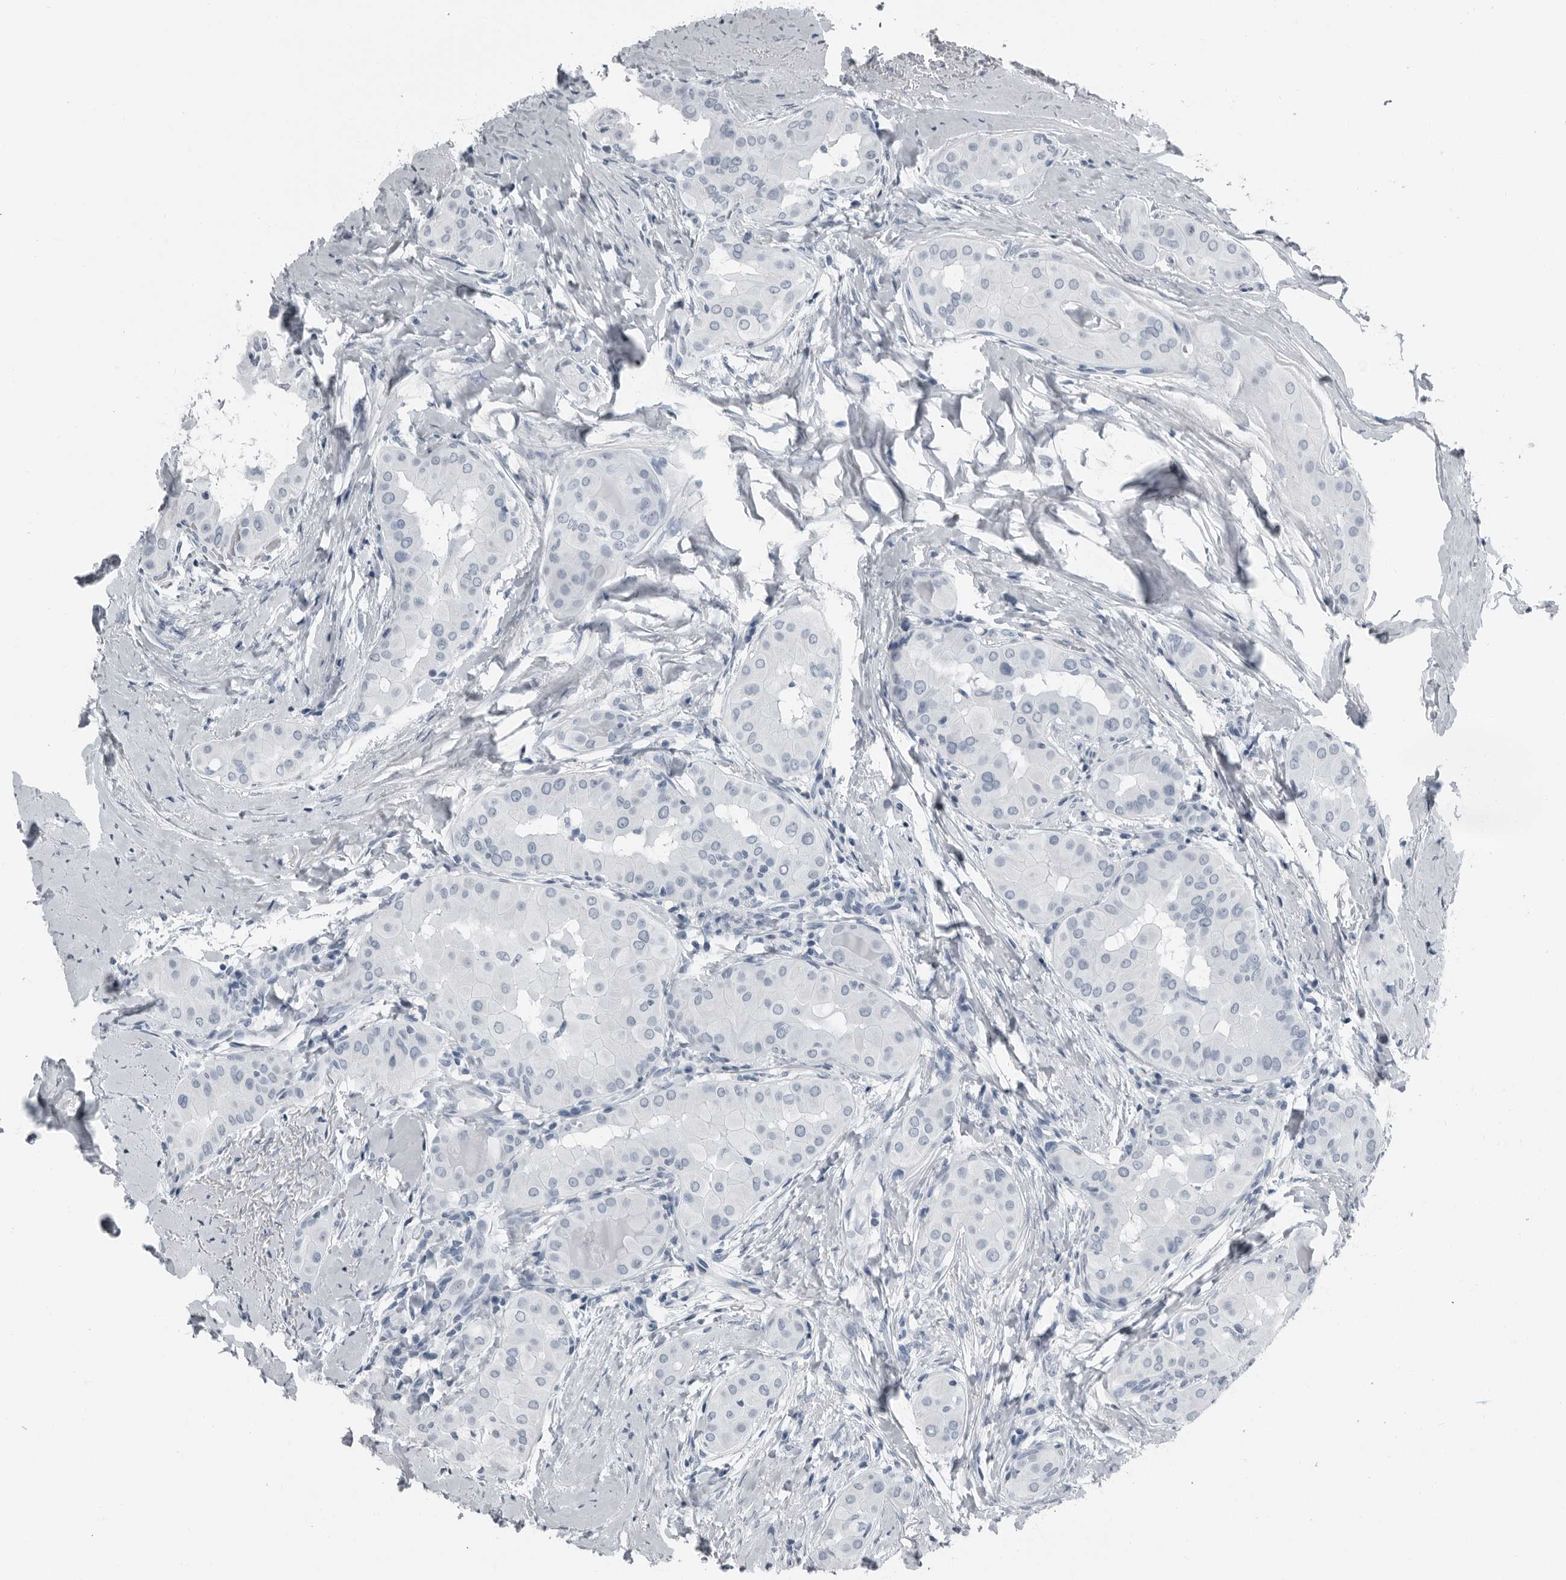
{"staining": {"intensity": "negative", "quantity": "none", "location": "none"}, "tissue": "thyroid cancer", "cell_type": "Tumor cells", "image_type": "cancer", "snomed": [{"axis": "morphology", "description": "Papillary adenocarcinoma, NOS"}, {"axis": "topography", "description": "Thyroid gland"}], "caption": "The micrograph displays no significant positivity in tumor cells of papillary adenocarcinoma (thyroid).", "gene": "PRSS1", "patient": {"sex": "male", "age": 33}}